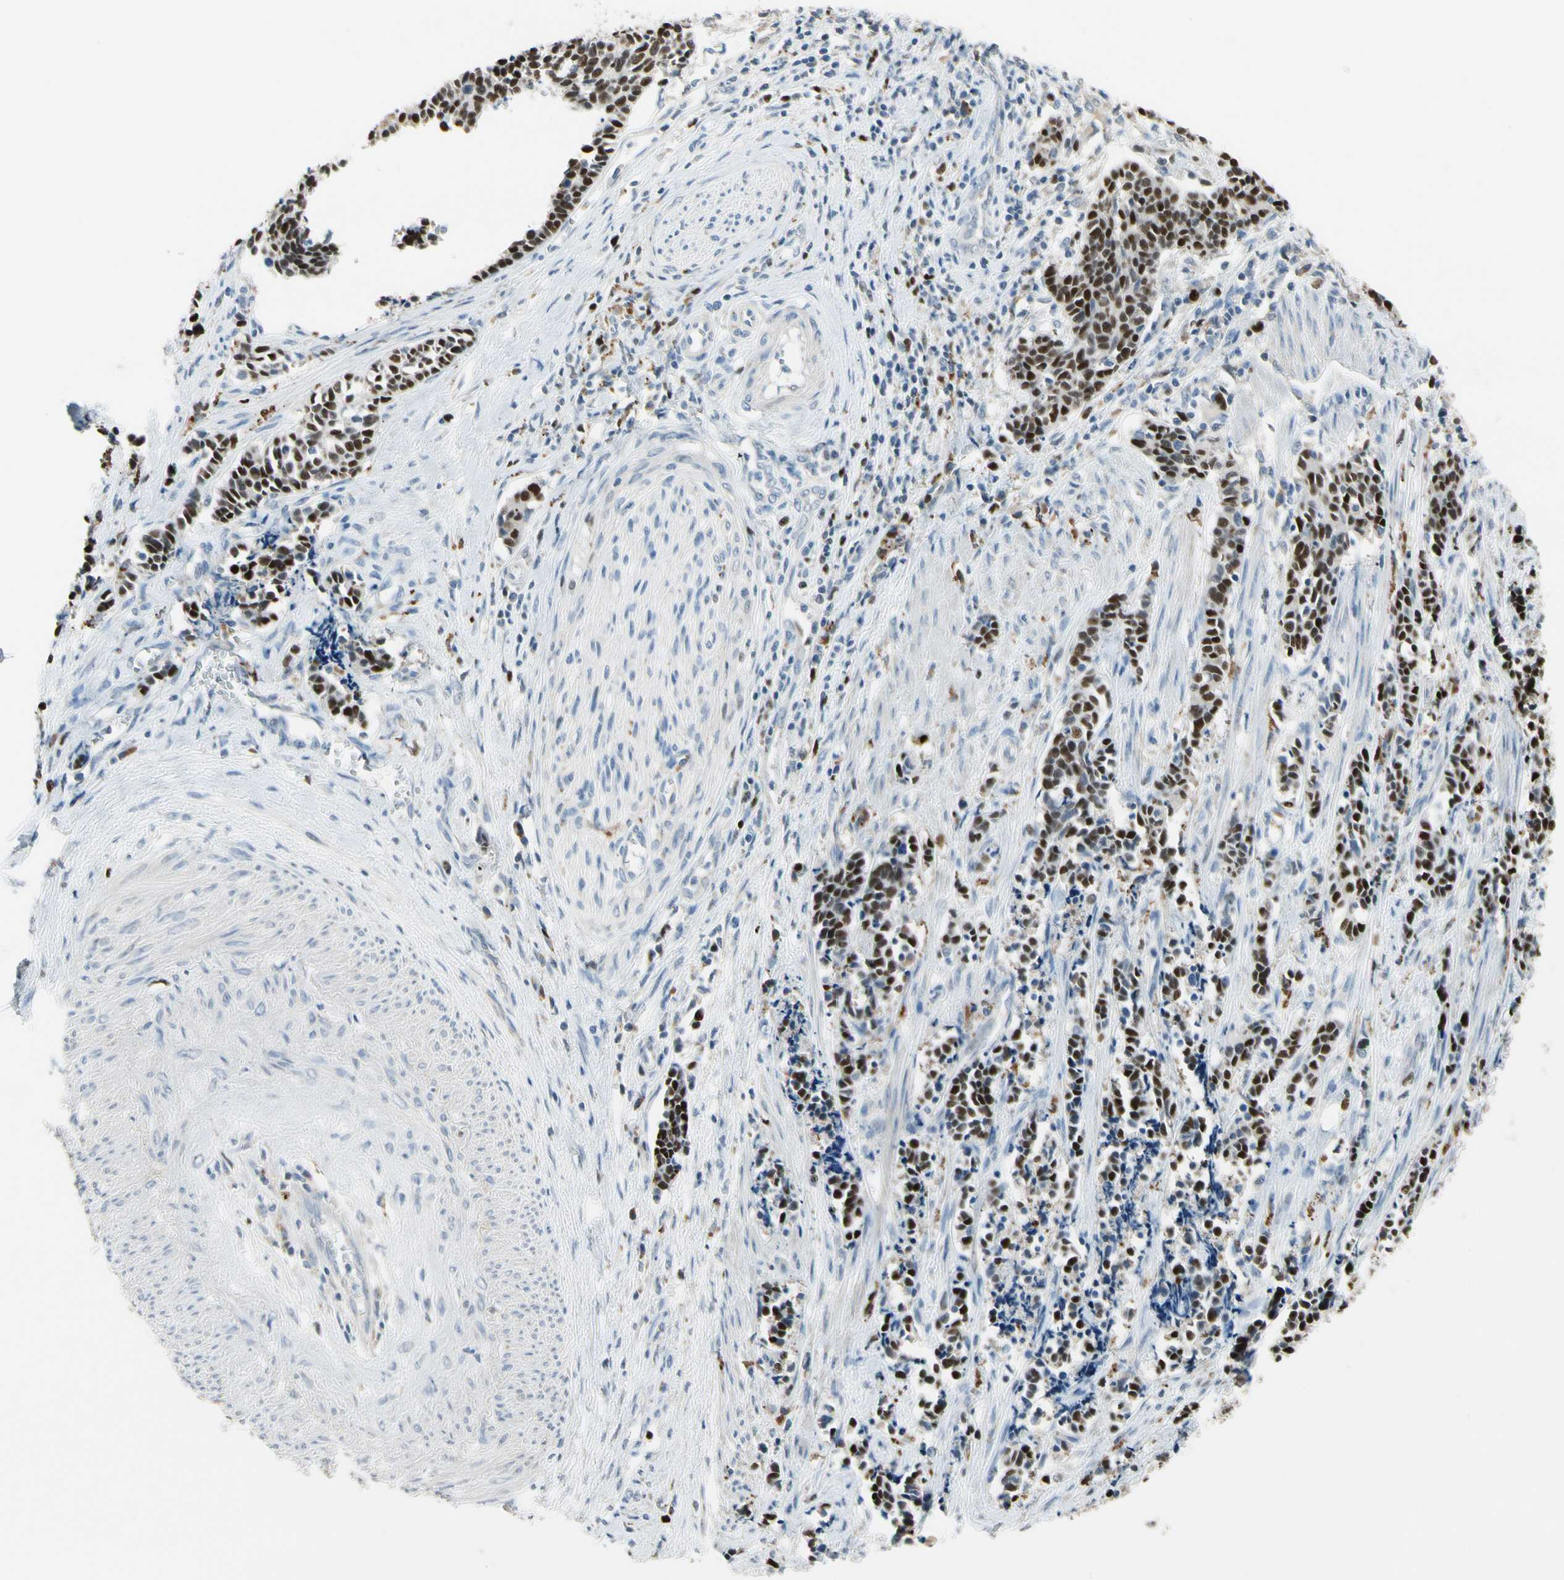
{"staining": {"intensity": "strong", "quantity": ">75%", "location": "nuclear"}, "tissue": "cervical cancer", "cell_type": "Tumor cells", "image_type": "cancer", "snomed": [{"axis": "morphology", "description": "Squamous cell carcinoma, NOS"}, {"axis": "topography", "description": "Cervix"}], "caption": "A photomicrograph showing strong nuclear positivity in approximately >75% of tumor cells in cervical cancer, as visualized by brown immunohistochemical staining.", "gene": "ZKSCAN4", "patient": {"sex": "female", "age": 35}}